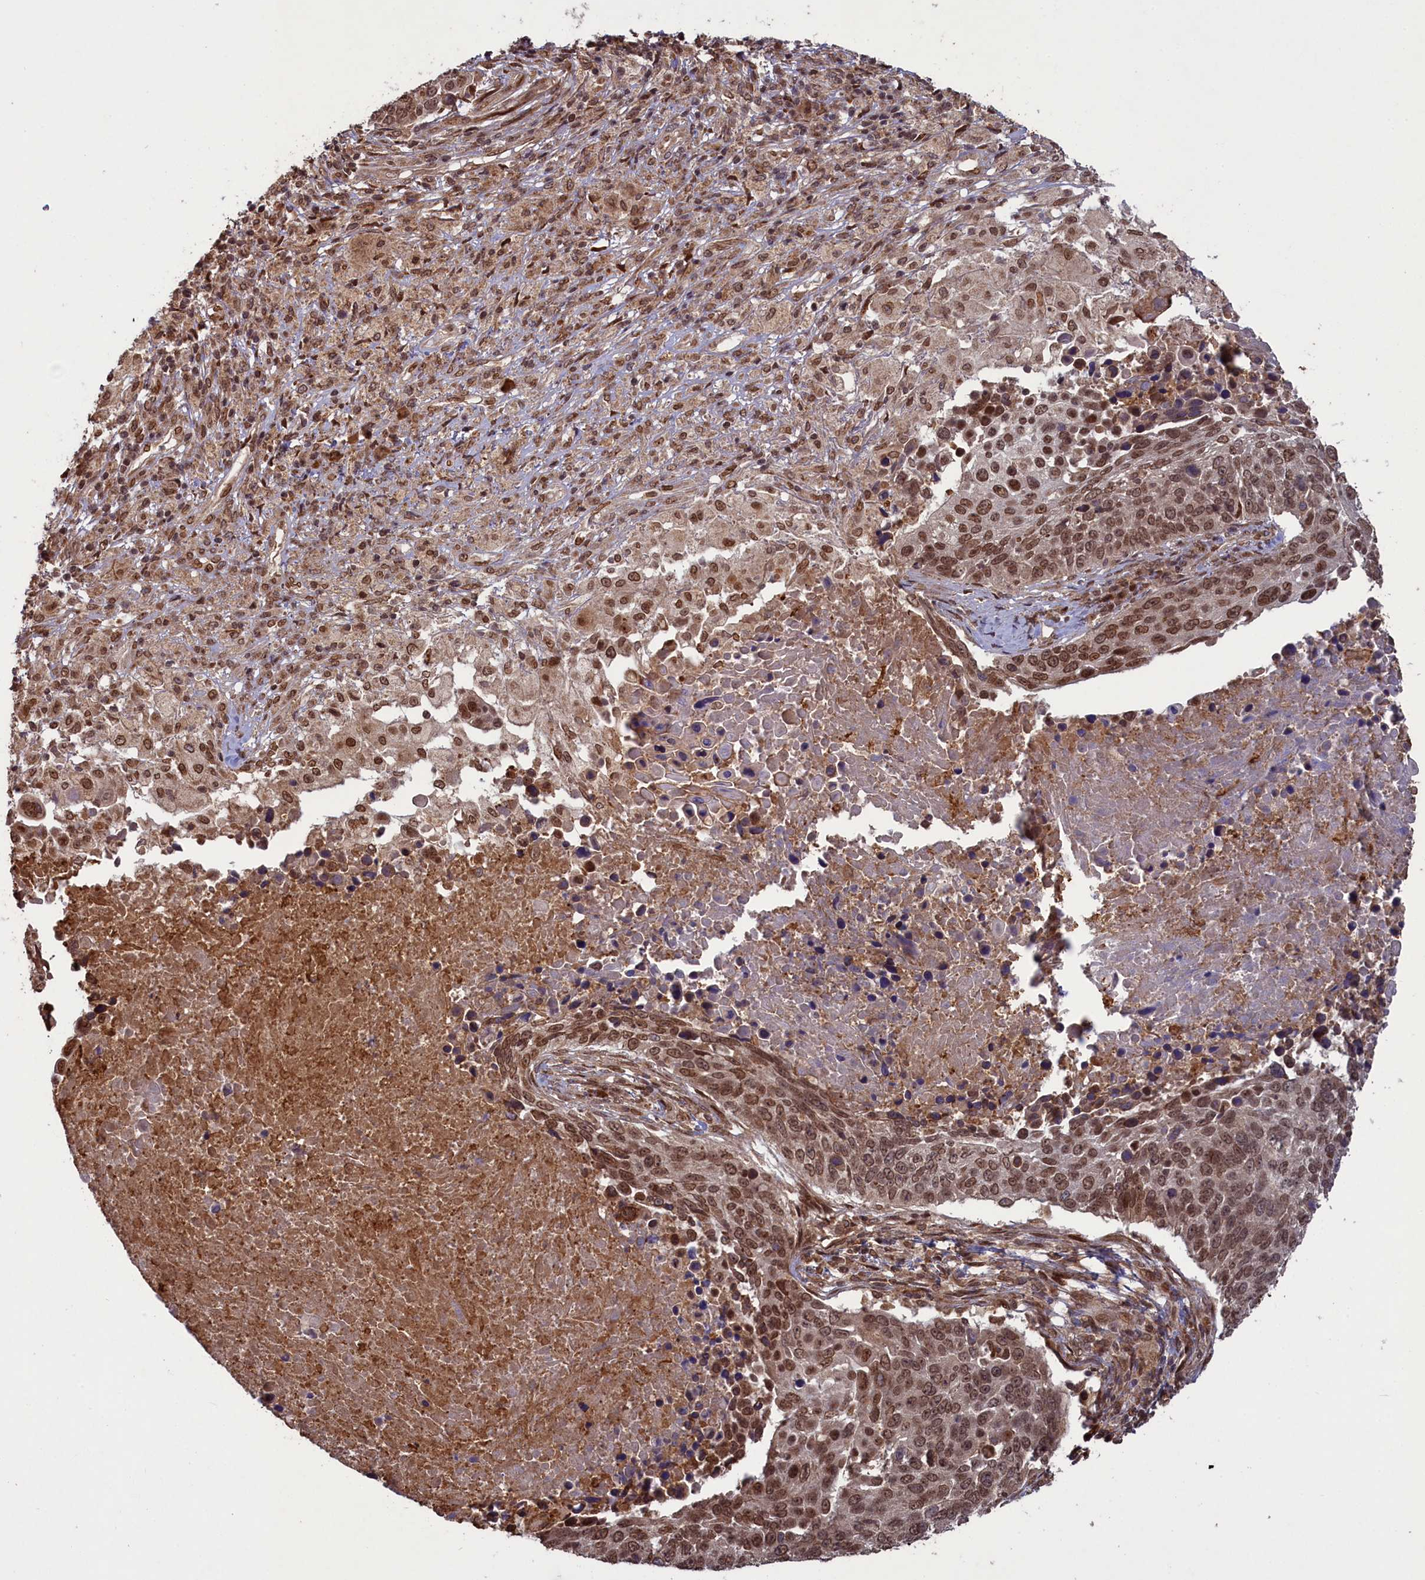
{"staining": {"intensity": "moderate", "quantity": ">75%", "location": "cytoplasmic/membranous,nuclear"}, "tissue": "lung cancer", "cell_type": "Tumor cells", "image_type": "cancer", "snomed": [{"axis": "morphology", "description": "Normal tissue, NOS"}, {"axis": "morphology", "description": "Squamous cell carcinoma, NOS"}, {"axis": "topography", "description": "Lymph node"}, {"axis": "topography", "description": "Lung"}], "caption": "Immunohistochemistry (IHC) histopathology image of human lung cancer (squamous cell carcinoma) stained for a protein (brown), which exhibits medium levels of moderate cytoplasmic/membranous and nuclear positivity in approximately >75% of tumor cells.", "gene": "NAE1", "patient": {"sex": "male", "age": 66}}